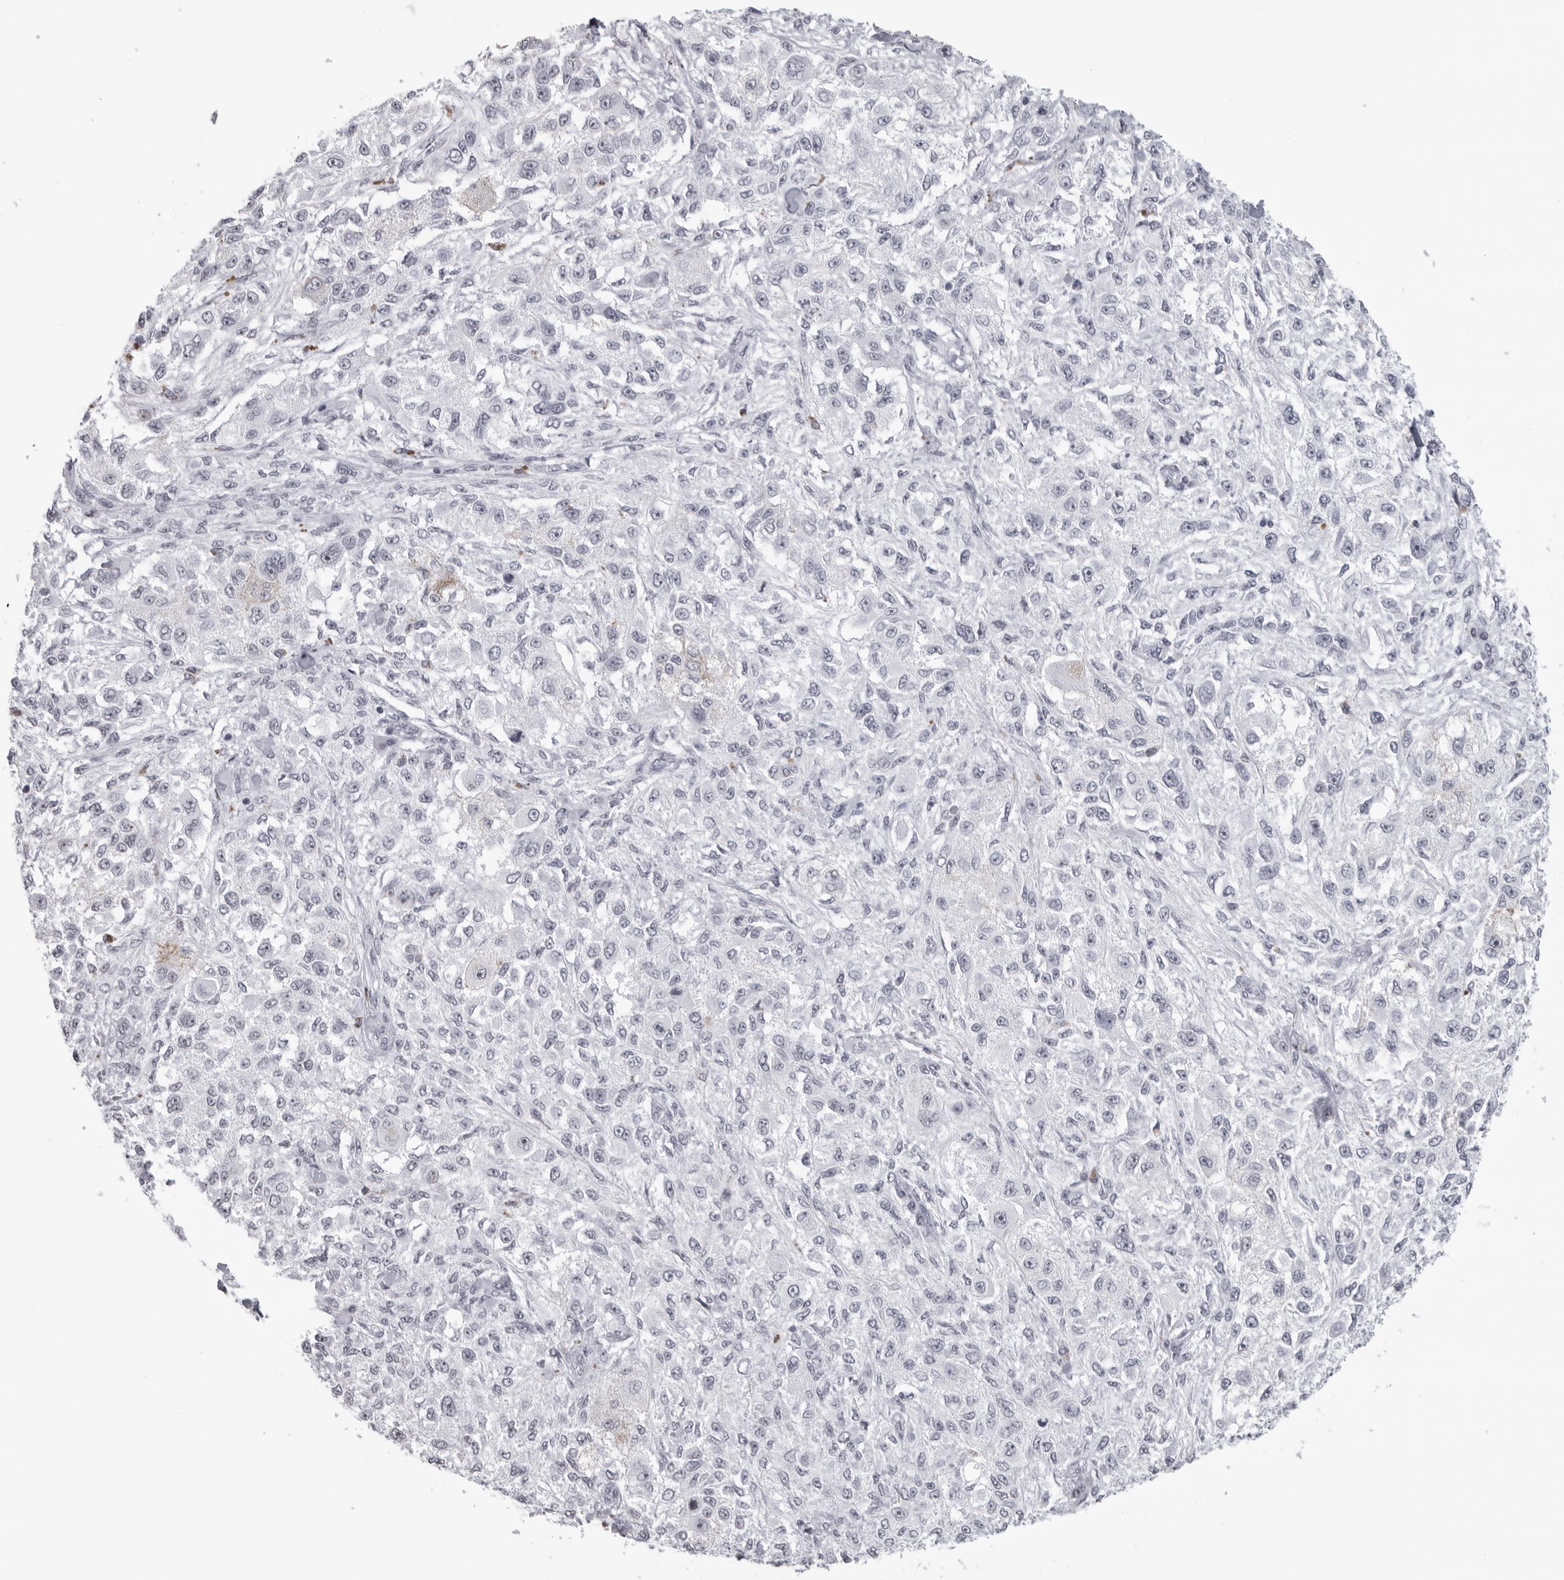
{"staining": {"intensity": "negative", "quantity": "none", "location": "none"}, "tissue": "melanoma", "cell_type": "Tumor cells", "image_type": "cancer", "snomed": [{"axis": "morphology", "description": "Necrosis, NOS"}, {"axis": "morphology", "description": "Malignant melanoma, NOS"}, {"axis": "topography", "description": "Skin"}], "caption": "DAB immunohistochemical staining of human melanoma exhibits no significant staining in tumor cells.", "gene": "ESPN", "patient": {"sex": "female", "age": 87}}